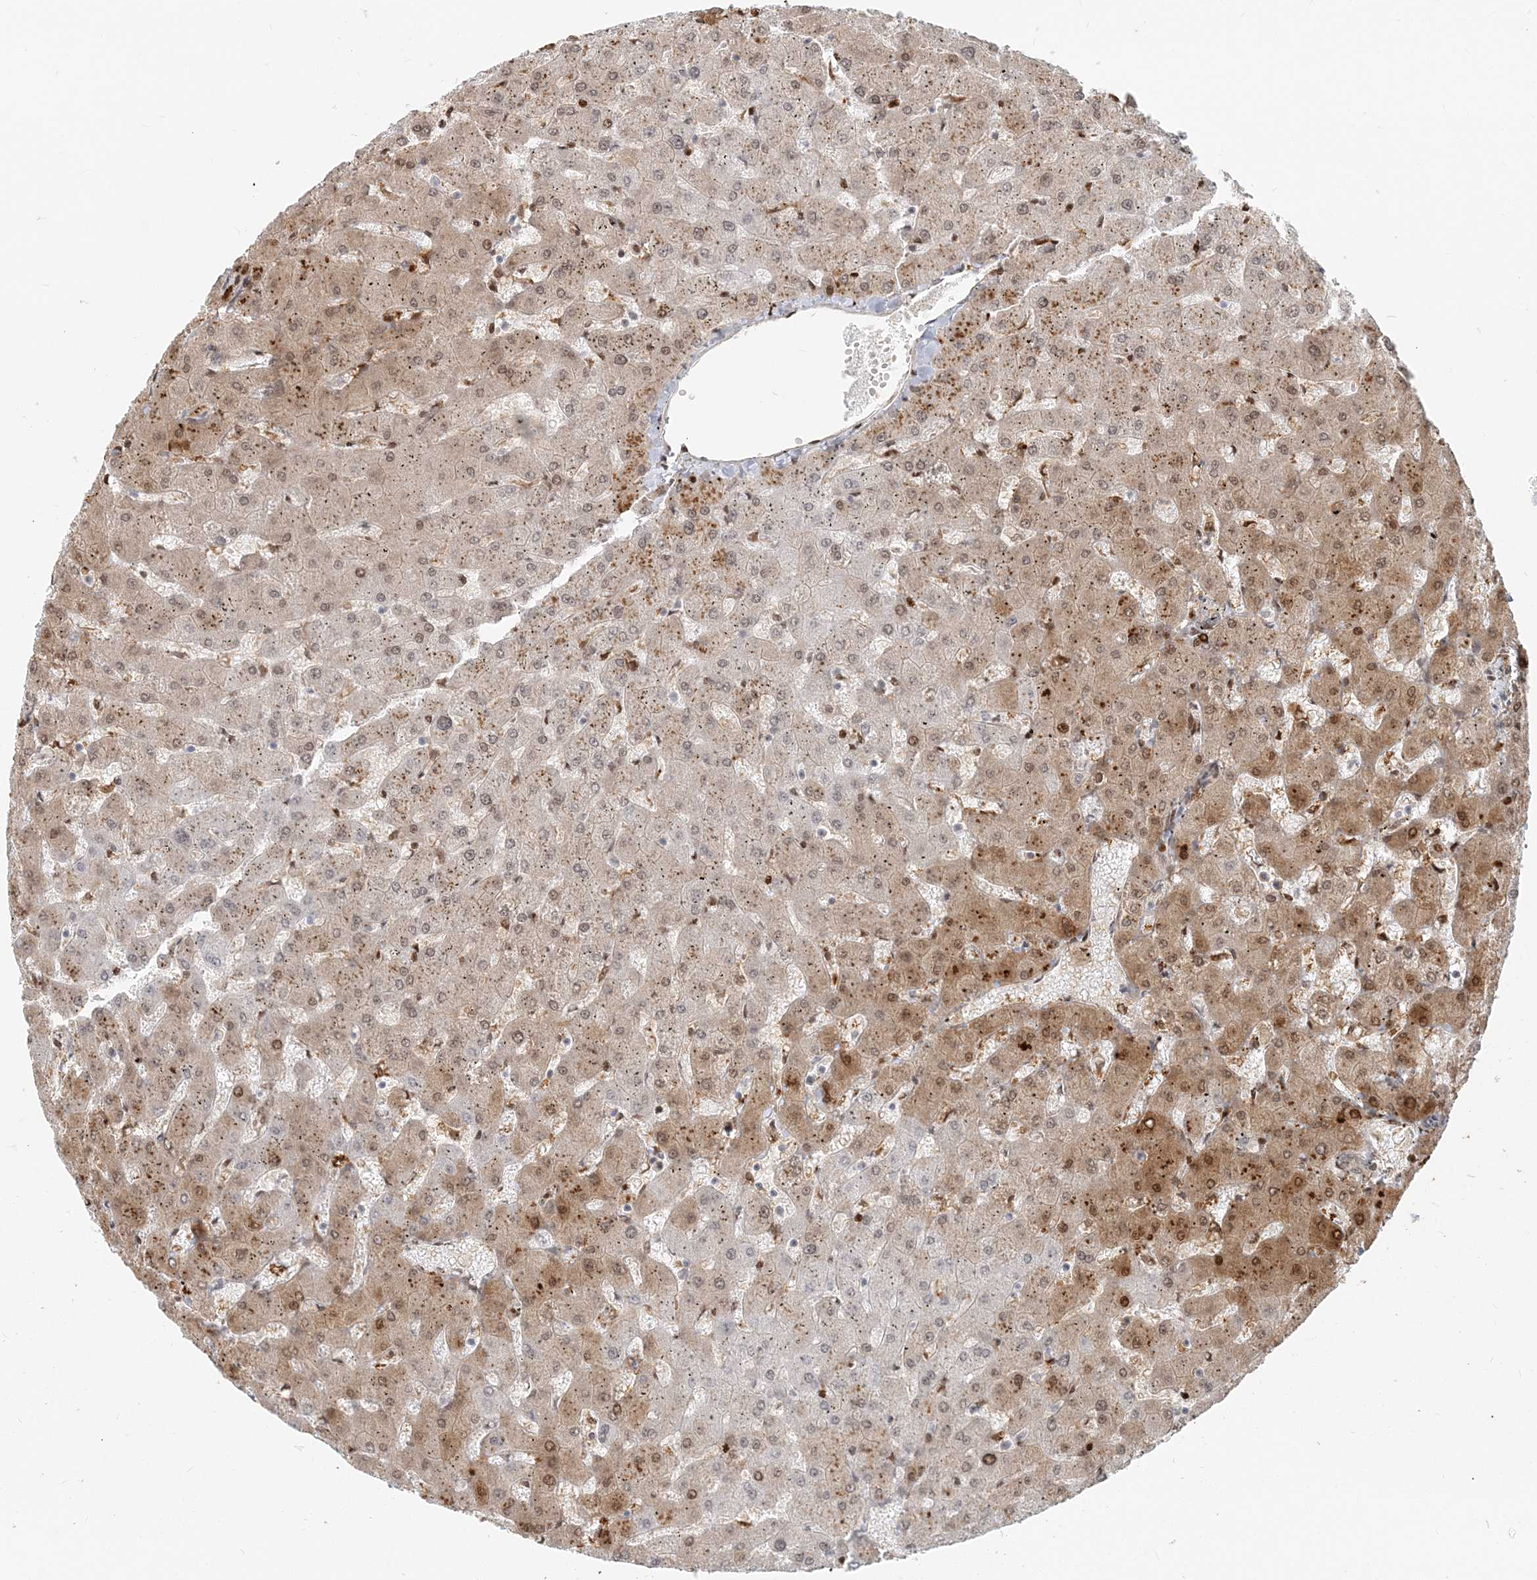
{"staining": {"intensity": "moderate", "quantity": ">75%", "location": "nuclear"}, "tissue": "liver", "cell_type": "Cholangiocytes", "image_type": "normal", "snomed": [{"axis": "morphology", "description": "Normal tissue, NOS"}, {"axis": "topography", "description": "Liver"}], "caption": "Cholangiocytes reveal medium levels of moderate nuclear positivity in about >75% of cells in benign human liver. Nuclei are stained in blue.", "gene": "BAZ1B", "patient": {"sex": "female", "age": 63}}